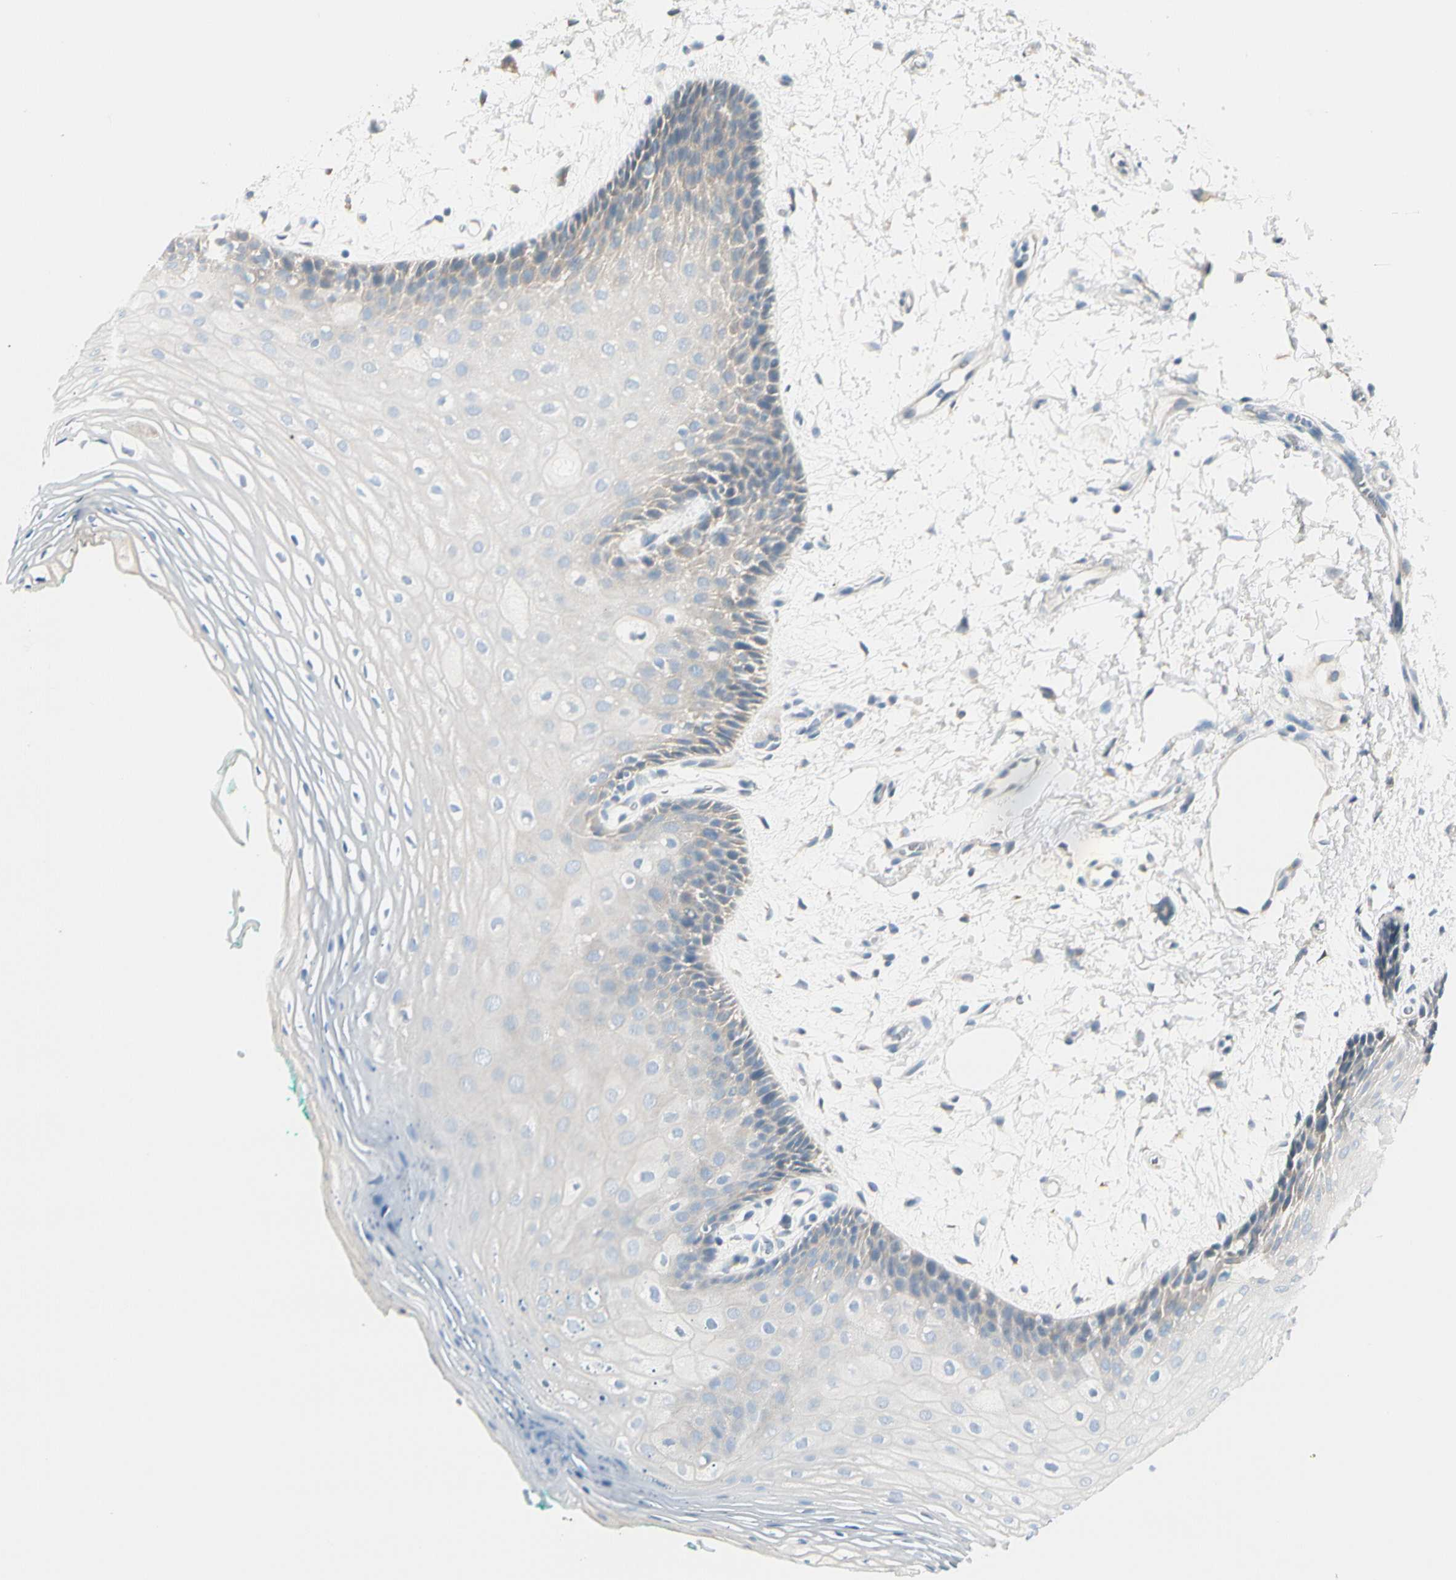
{"staining": {"intensity": "negative", "quantity": "none", "location": "none"}, "tissue": "oral mucosa", "cell_type": "Squamous epithelial cells", "image_type": "normal", "snomed": [{"axis": "morphology", "description": "Normal tissue, NOS"}, {"axis": "topography", "description": "Skeletal muscle"}, {"axis": "topography", "description": "Oral tissue"}, {"axis": "topography", "description": "Peripheral nerve tissue"}], "caption": "IHC of unremarkable oral mucosa shows no positivity in squamous epithelial cells. The staining is performed using DAB (3,3'-diaminobenzidine) brown chromogen with nuclei counter-stained in using hematoxylin.", "gene": "PEBP1", "patient": {"sex": "female", "age": 84}}